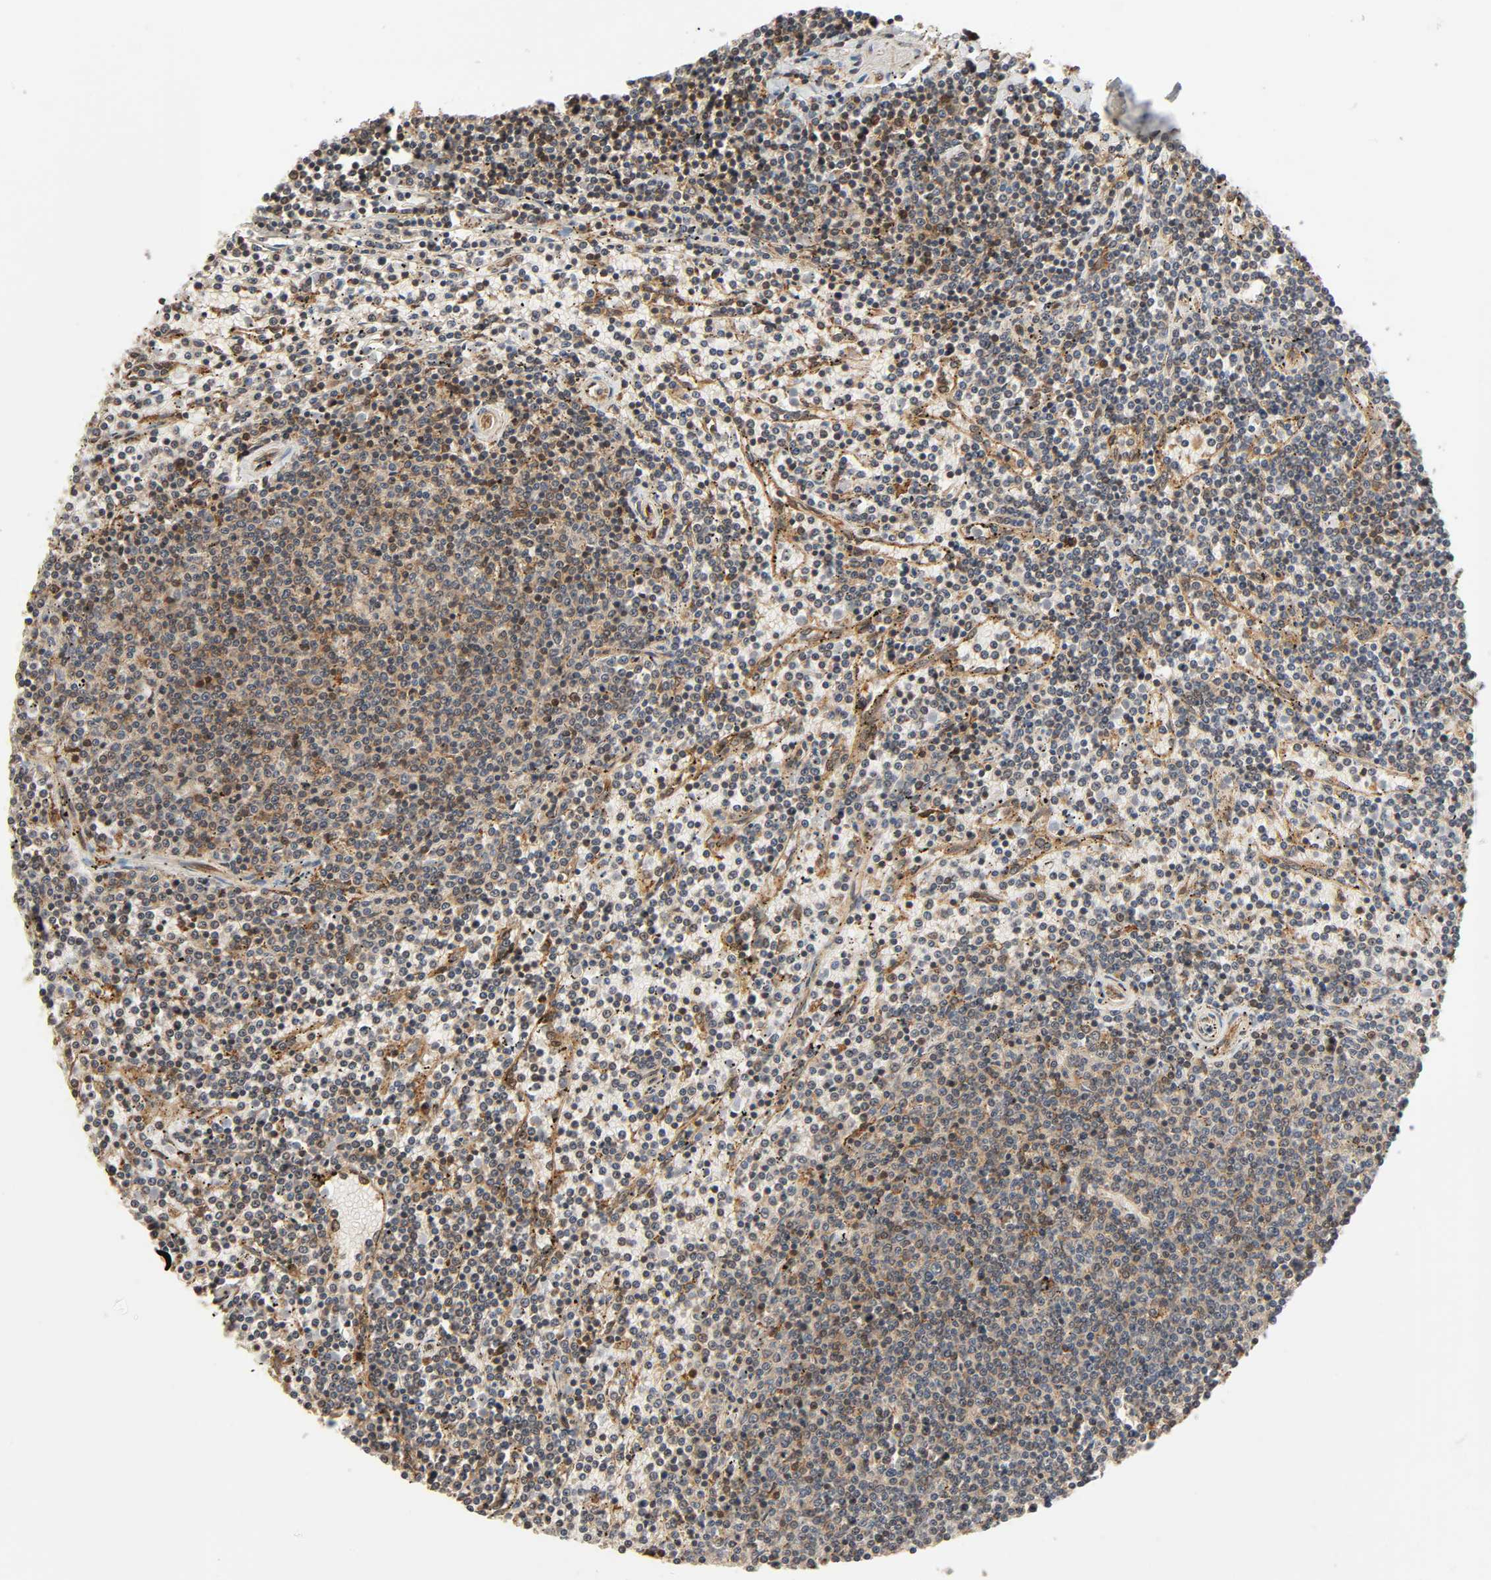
{"staining": {"intensity": "moderate", "quantity": ">75%", "location": "cytoplasmic/membranous"}, "tissue": "lymphoma", "cell_type": "Tumor cells", "image_type": "cancer", "snomed": [{"axis": "morphology", "description": "Malignant lymphoma, non-Hodgkin's type, Low grade"}, {"axis": "topography", "description": "Spleen"}], "caption": "Malignant lymphoma, non-Hodgkin's type (low-grade) stained for a protein exhibits moderate cytoplasmic/membranous positivity in tumor cells. Nuclei are stained in blue.", "gene": "PPP2R1B", "patient": {"sex": "female", "age": 50}}